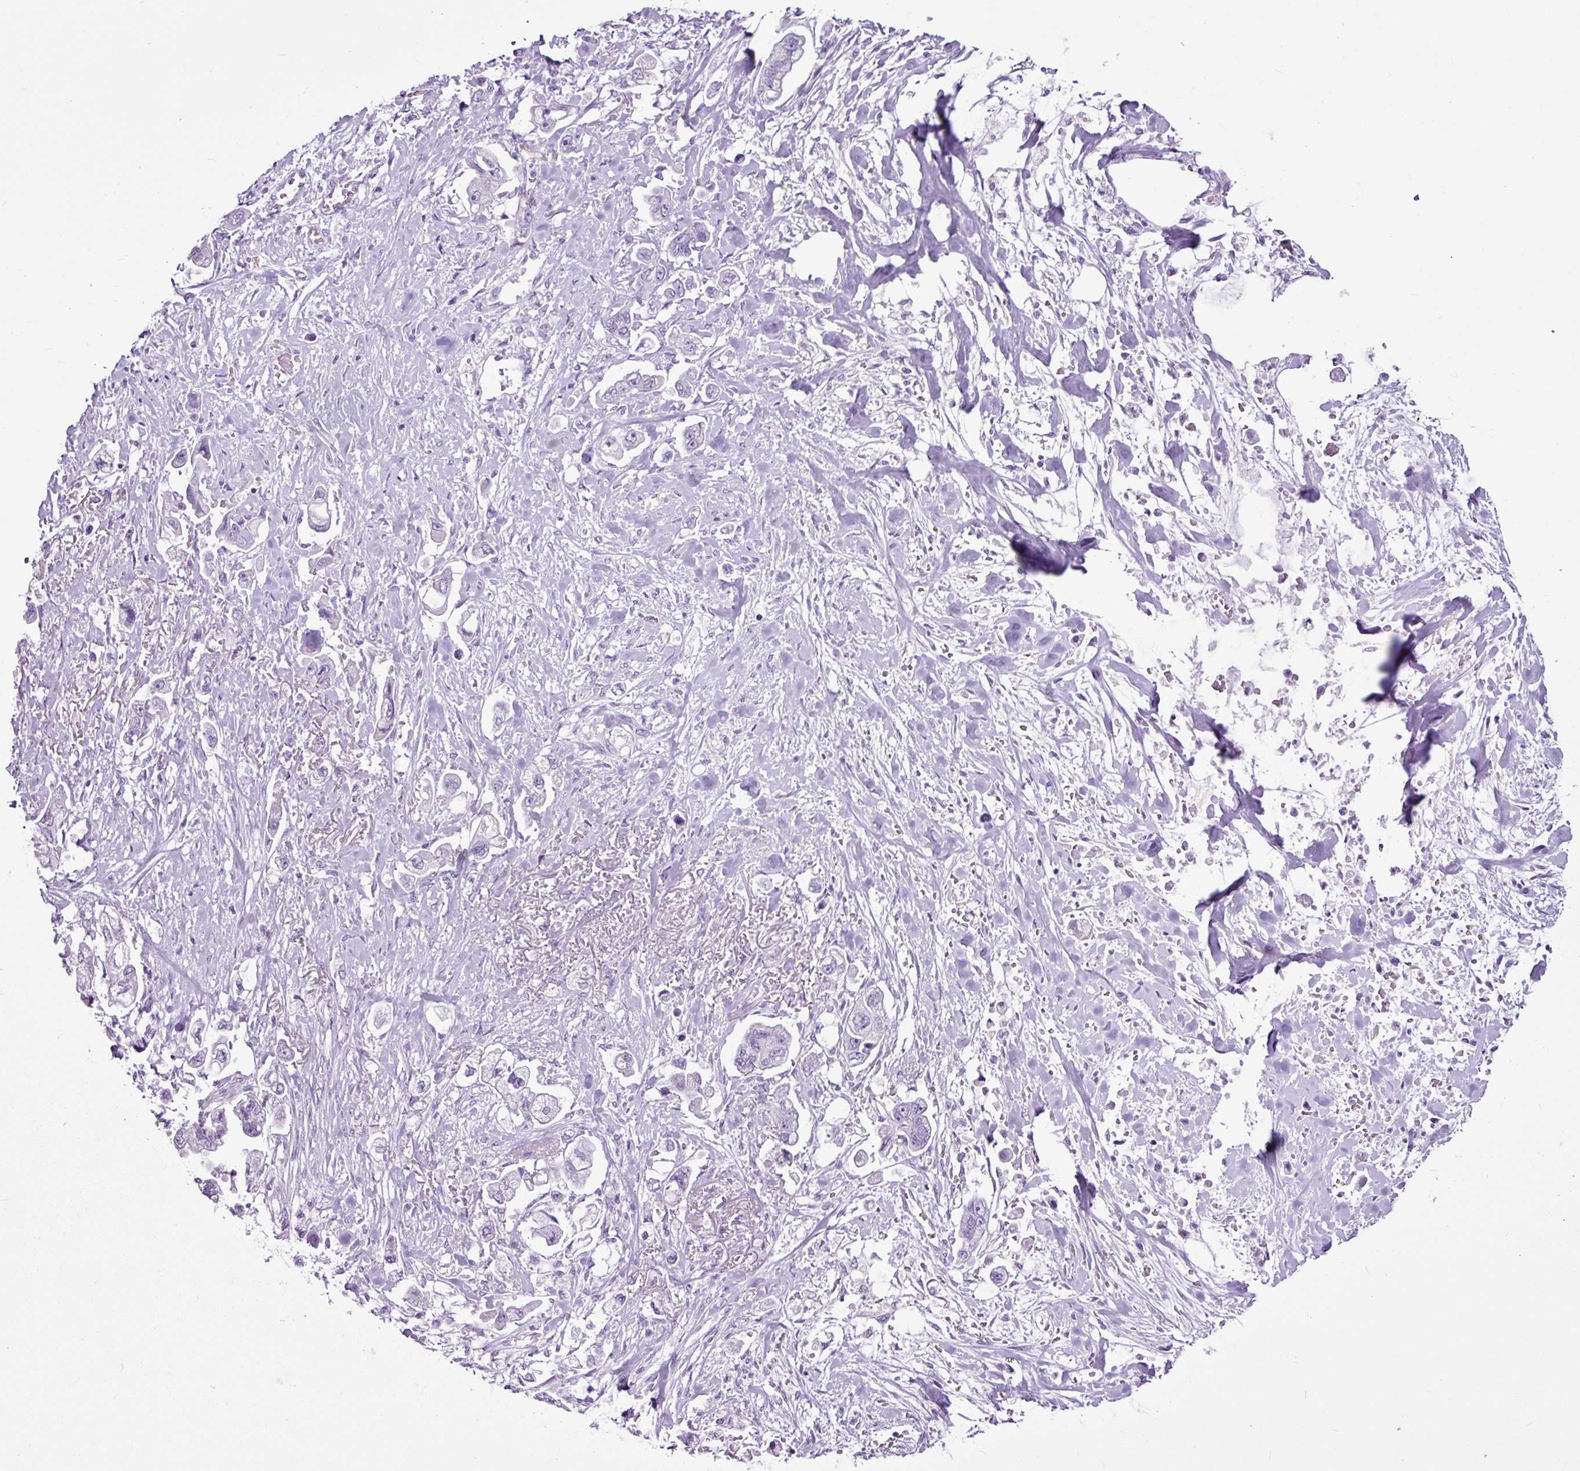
{"staining": {"intensity": "negative", "quantity": "none", "location": "none"}, "tissue": "stomach cancer", "cell_type": "Tumor cells", "image_type": "cancer", "snomed": [{"axis": "morphology", "description": "Adenocarcinoma, NOS"}, {"axis": "topography", "description": "Stomach"}], "caption": "The IHC image has no significant staining in tumor cells of stomach cancer (adenocarcinoma) tissue.", "gene": "PGR", "patient": {"sex": "male", "age": 62}}